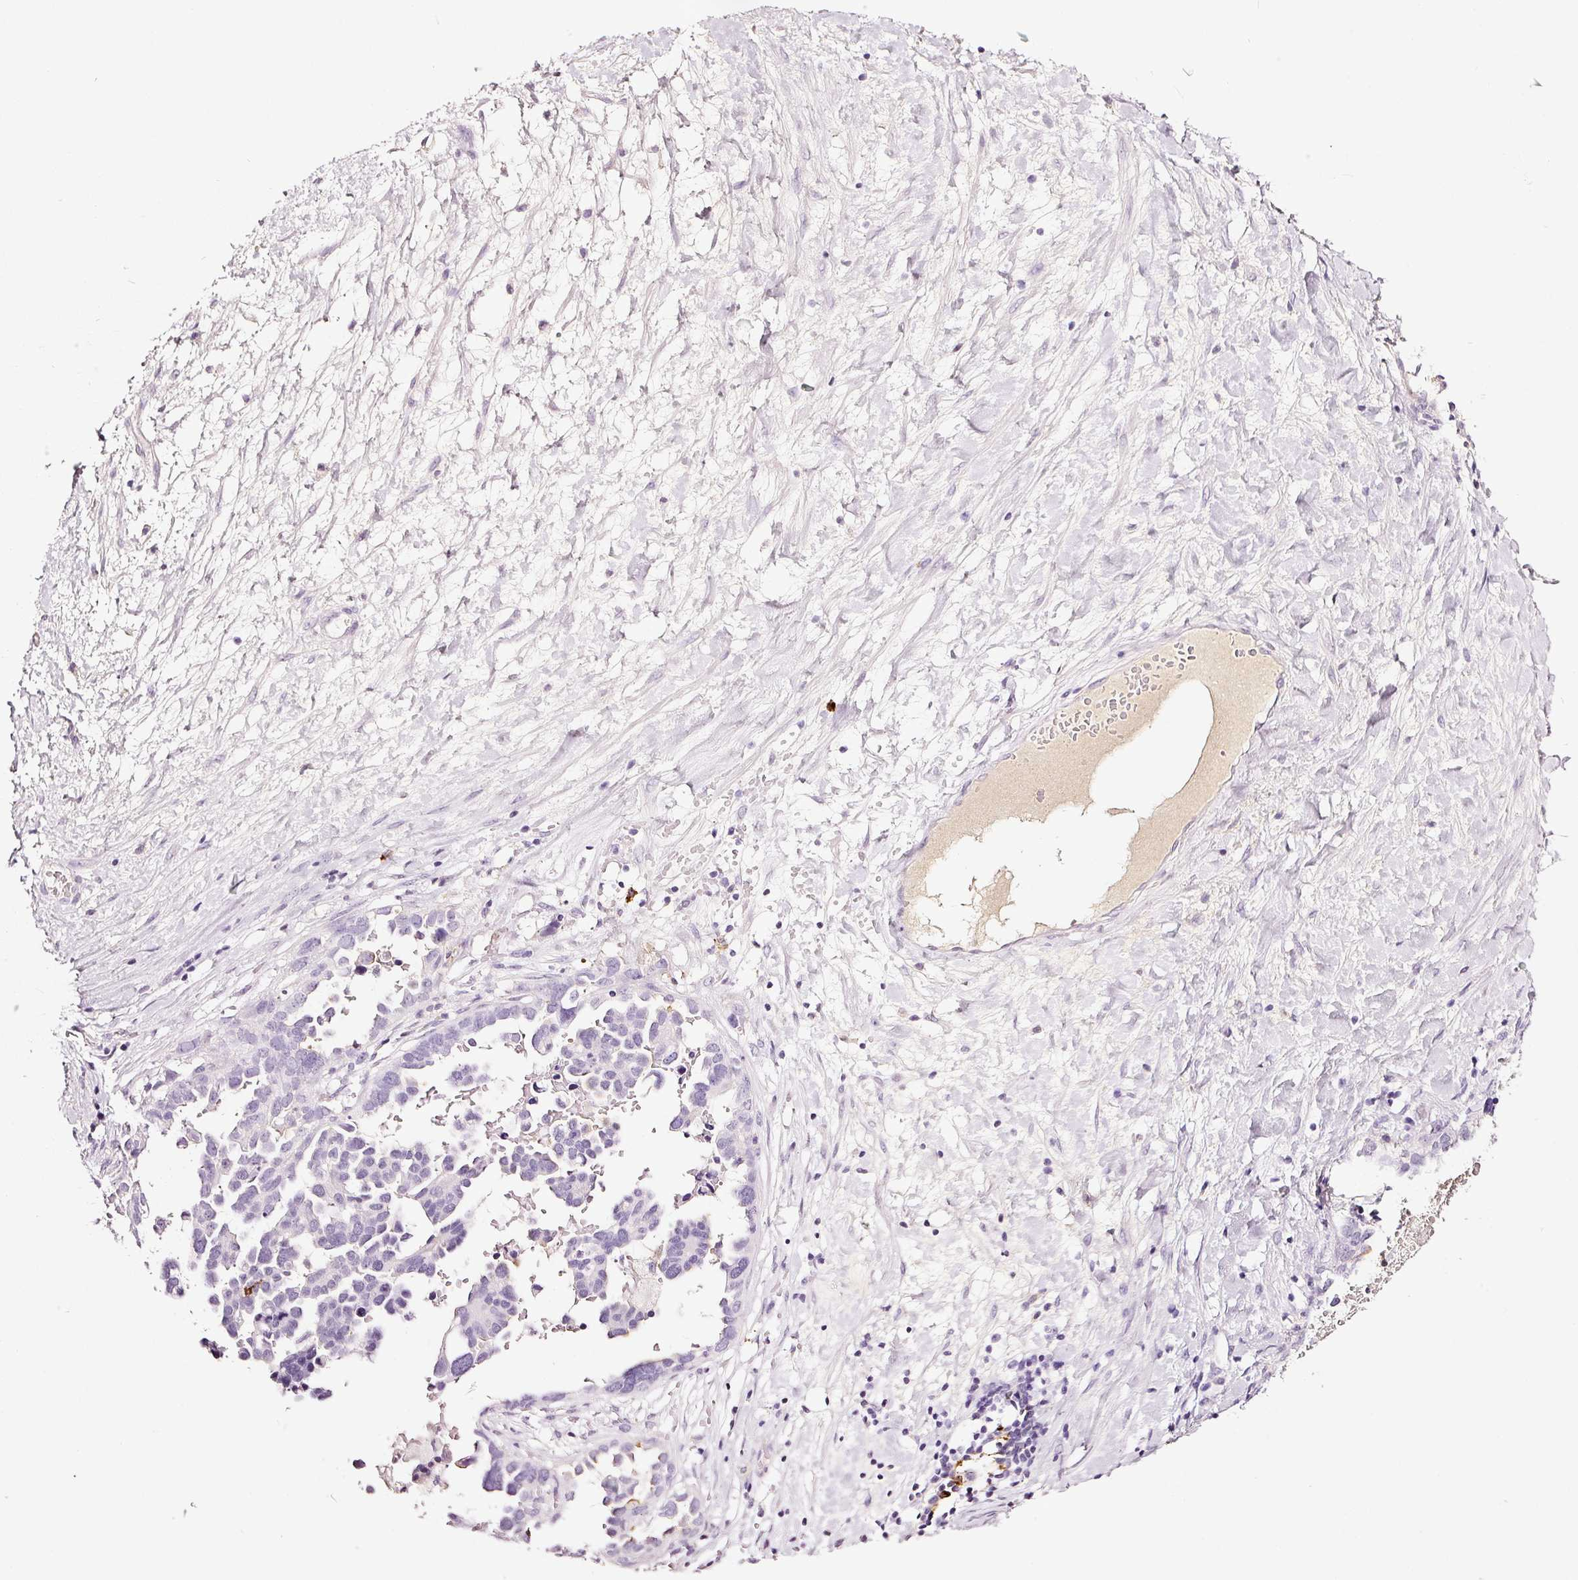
{"staining": {"intensity": "negative", "quantity": "none", "location": "none"}, "tissue": "ovarian cancer", "cell_type": "Tumor cells", "image_type": "cancer", "snomed": [{"axis": "morphology", "description": "Cystadenocarcinoma, serous, NOS"}, {"axis": "topography", "description": "Ovary"}], "caption": "Immunohistochemistry (IHC) histopathology image of human ovarian cancer stained for a protein (brown), which reveals no expression in tumor cells. (DAB immunohistochemistry, high magnification).", "gene": "LAMP3", "patient": {"sex": "female", "age": 54}}